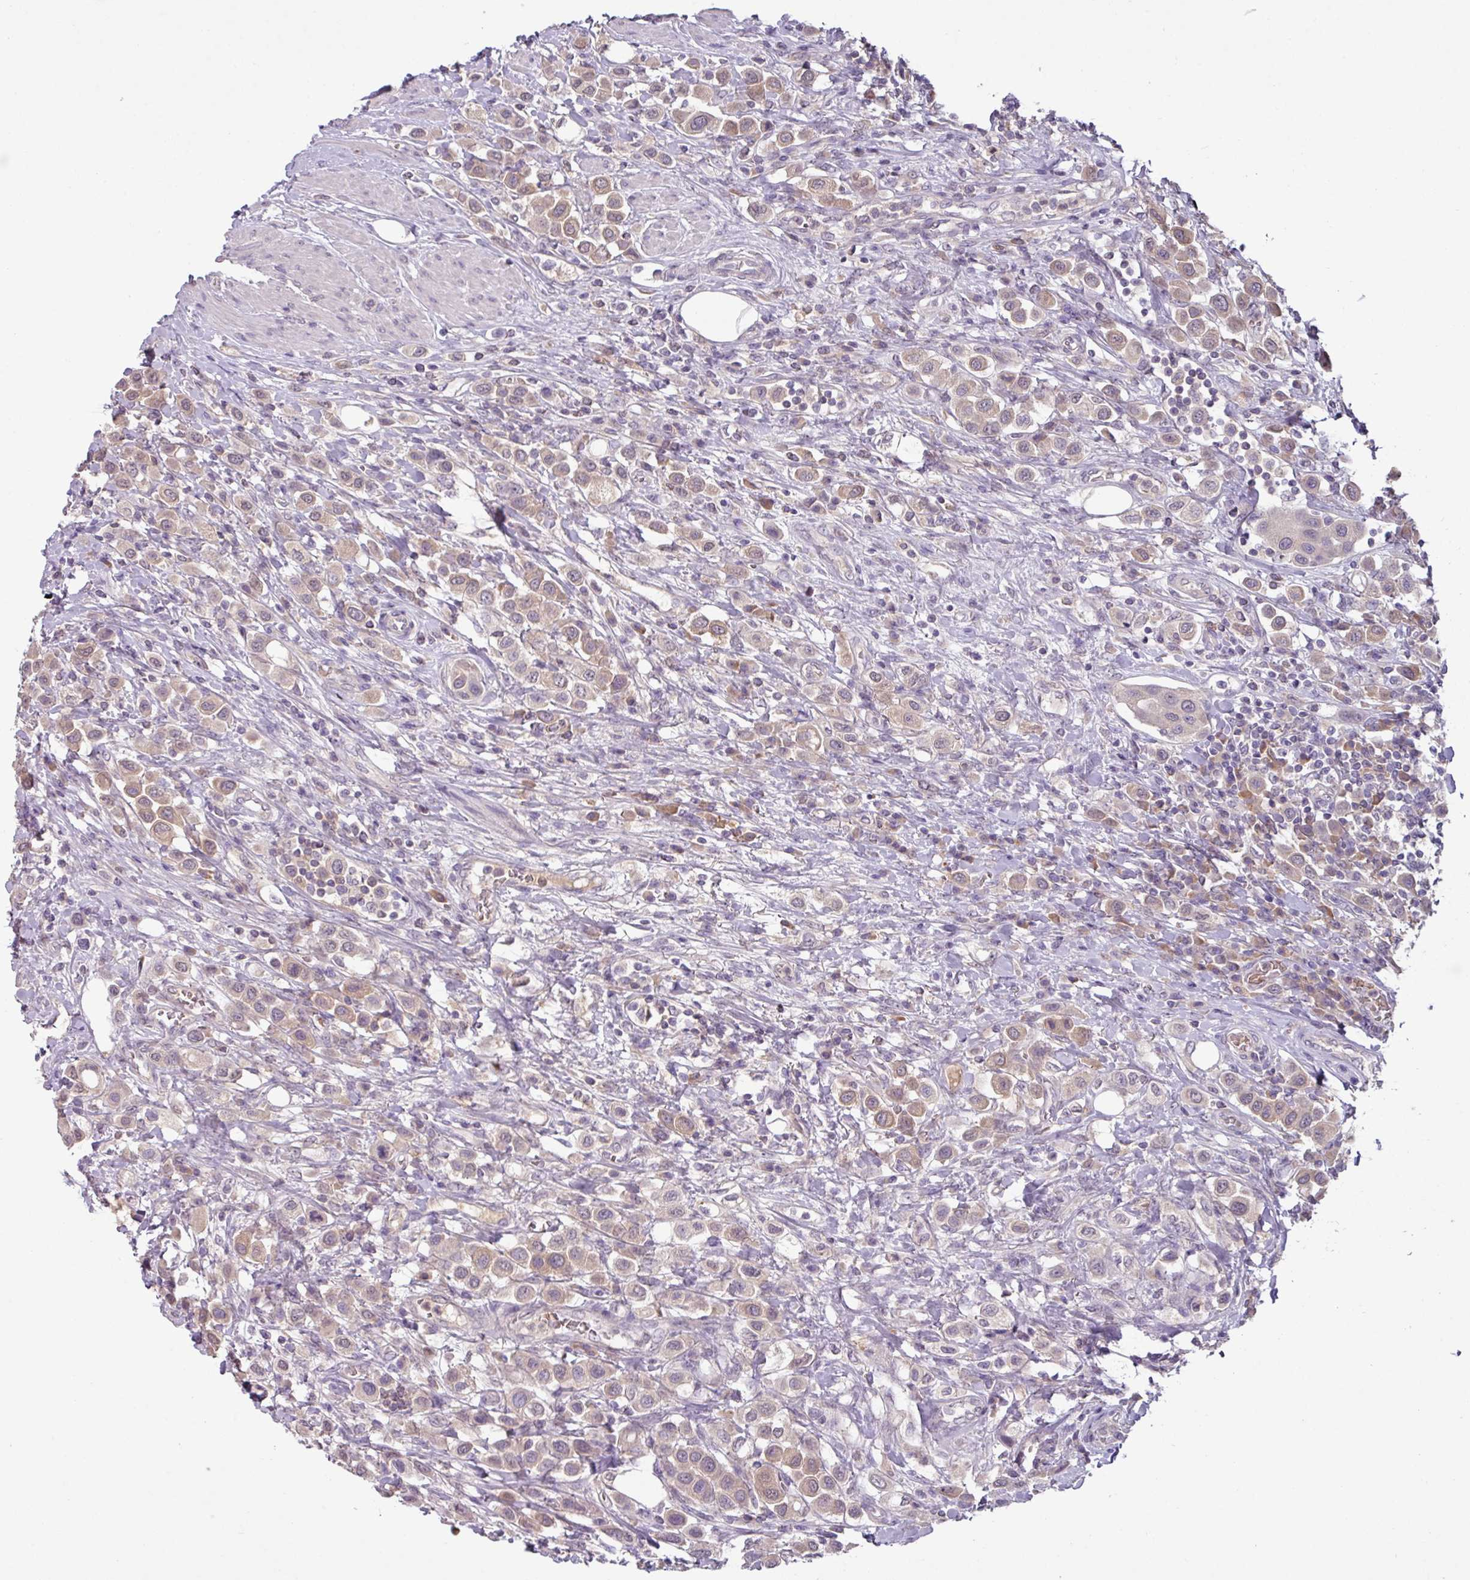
{"staining": {"intensity": "weak", "quantity": ">75%", "location": "cytoplasmic/membranous"}, "tissue": "urothelial cancer", "cell_type": "Tumor cells", "image_type": "cancer", "snomed": [{"axis": "morphology", "description": "Urothelial carcinoma, High grade"}, {"axis": "topography", "description": "Urinary bladder"}], "caption": "High-grade urothelial carcinoma was stained to show a protein in brown. There is low levels of weak cytoplasmic/membranous expression in about >75% of tumor cells. Nuclei are stained in blue.", "gene": "SLC5A10", "patient": {"sex": "male", "age": 50}}